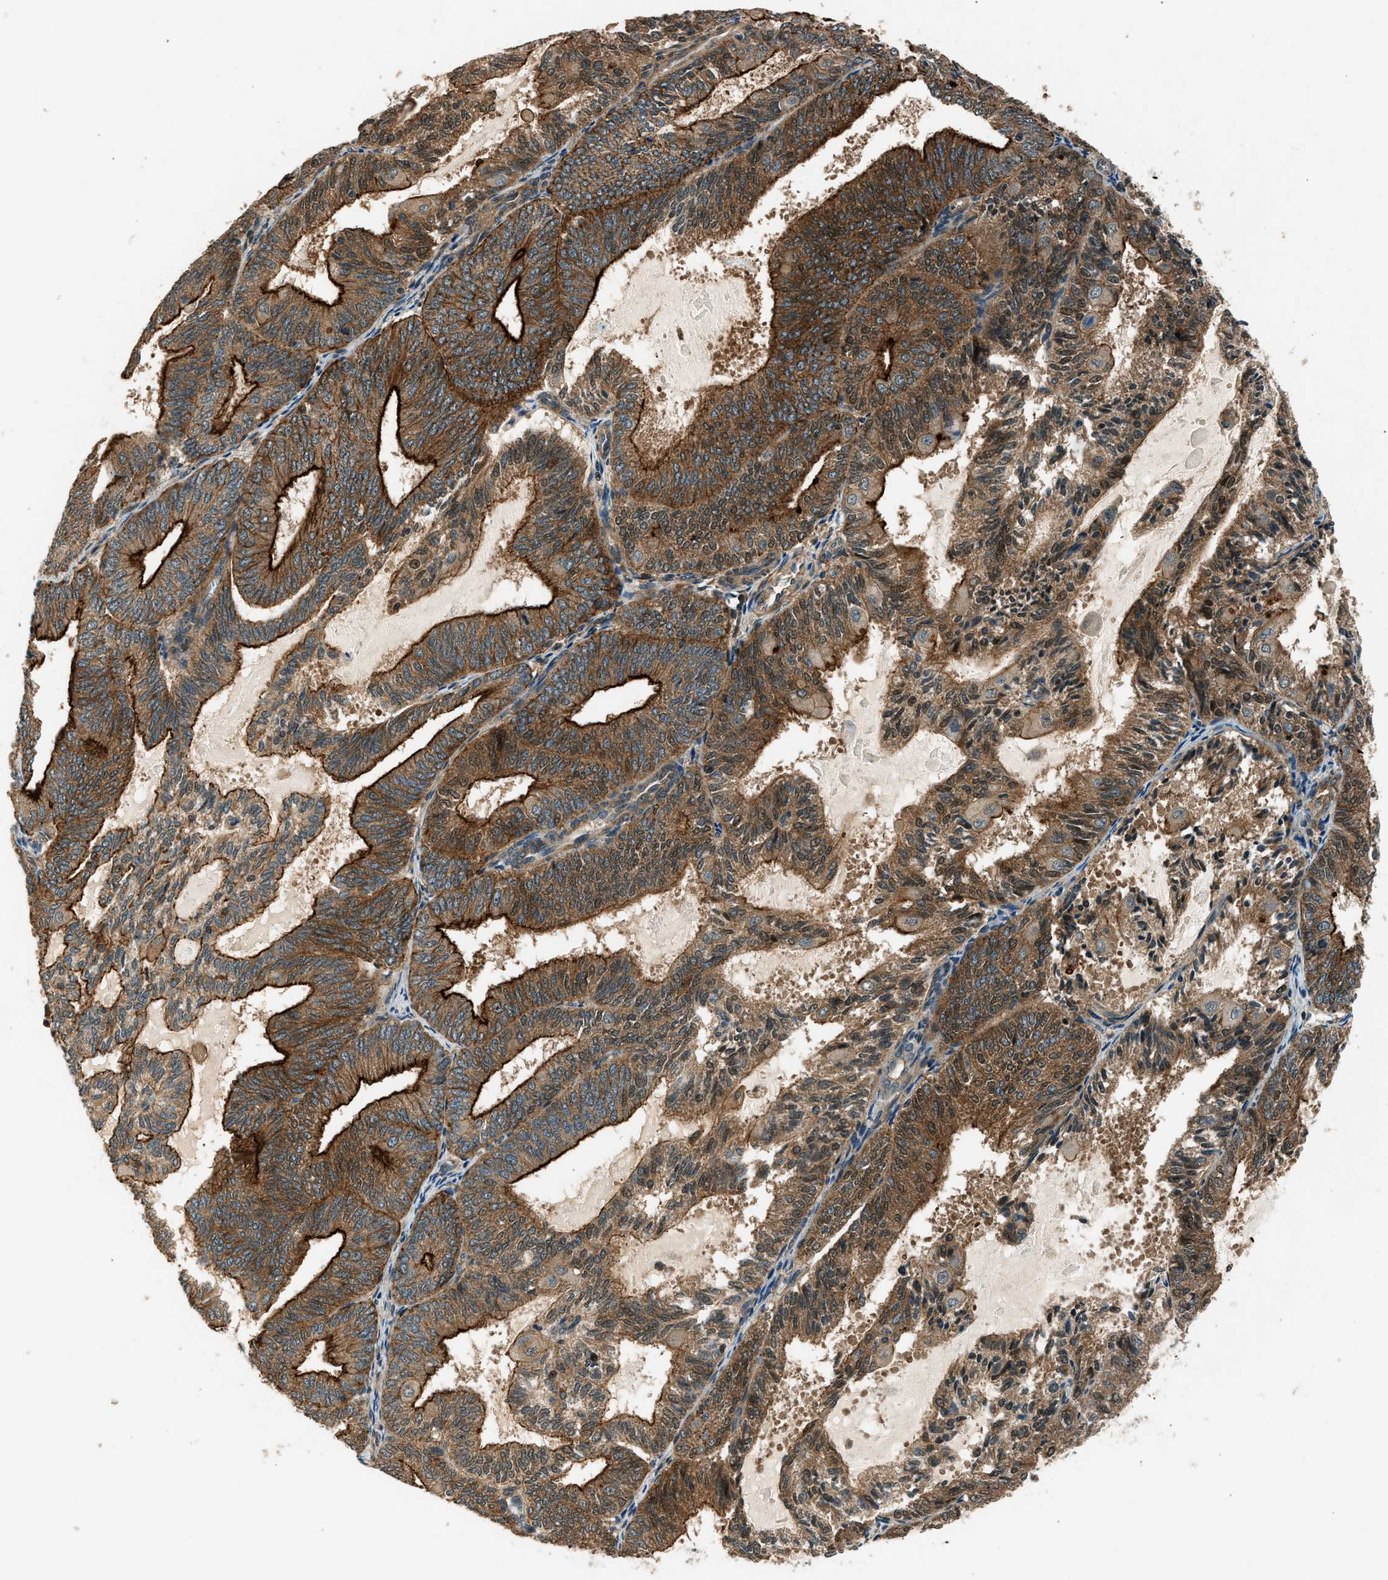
{"staining": {"intensity": "strong", "quantity": ">75%", "location": "cytoplasmic/membranous"}, "tissue": "endometrial cancer", "cell_type": "Tumor cells", "image_type": "cancer", "snomed": [{"axis": "morphology", "description": "Adenocarcinoma, NOS"}, {"axis": "topography", "description": "Endometrium"}], "caption": "Adenocarcinoma (endometrial) stained with IHC reveals strong cytoplasmic/membranous positivity in approximately >75% of tumor cells.", "gene": "ARHGEF11", "patient": {"sex": "female", "age": 81}}